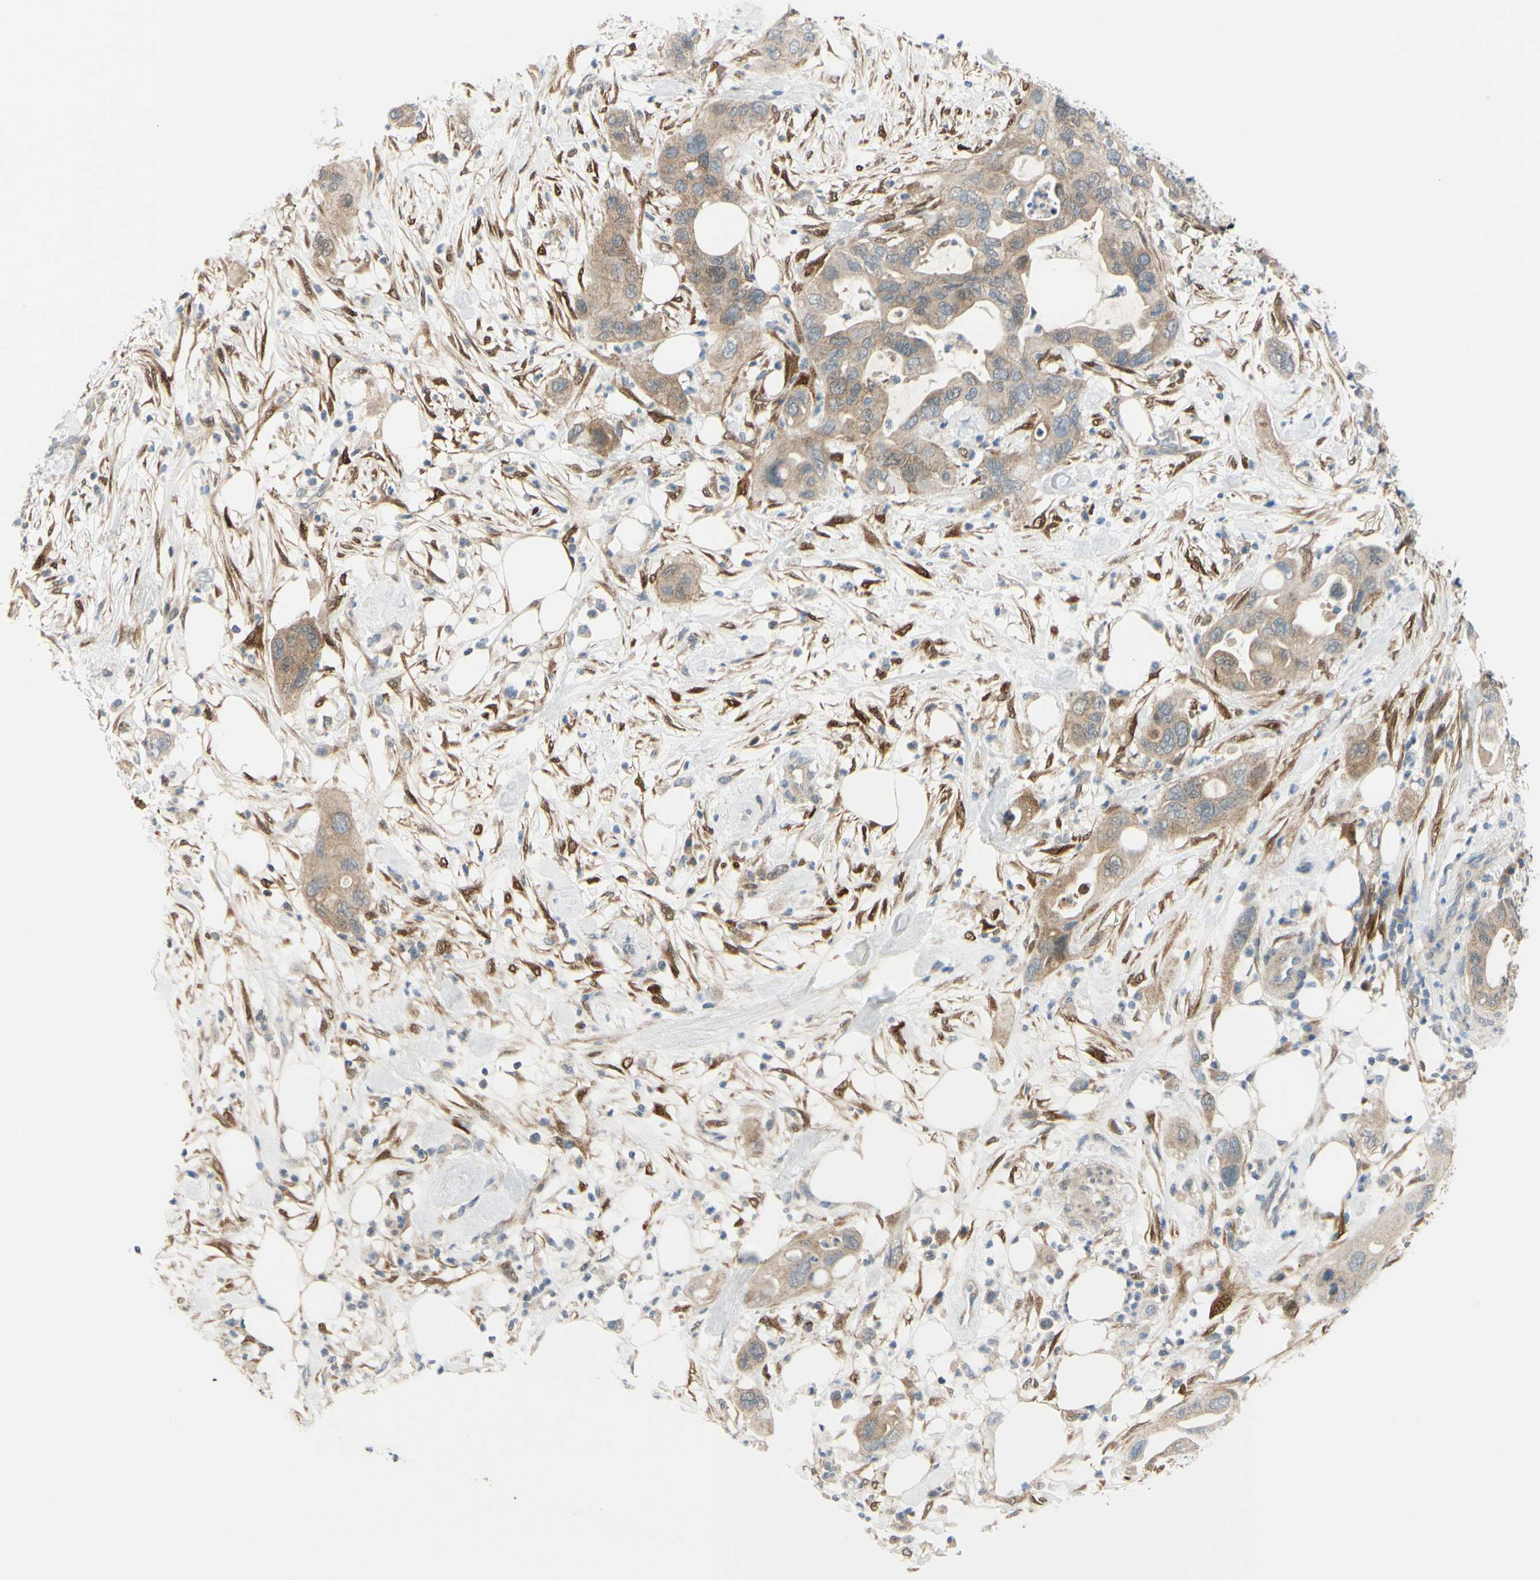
{"staining": {"intensity": "weak", "quantity": ">75%", "location": "cytoplasmic/membranous"}, "tissue": "pancreatic cancer", "cell_type": "Tumor cells", "image_type": "cancer", "snomed": [{"axis": "morphology", "description": "Adenocarcinoma, NOS"}, {"axis": "topography", "description": "Pancreas"}], "caption": "An immunohistochemistry (IHC) histopathology image of tumor tissue is shown. Protein staining in brown labels weak cytoplasmic/membranous positivity in pancreatic adenocarcinoma within tumor cells. Ihc stains the protein in brown and the nuclei are stained blue.", "gene": "FHL2", "patient": {"sex": "female", "age": 71}}